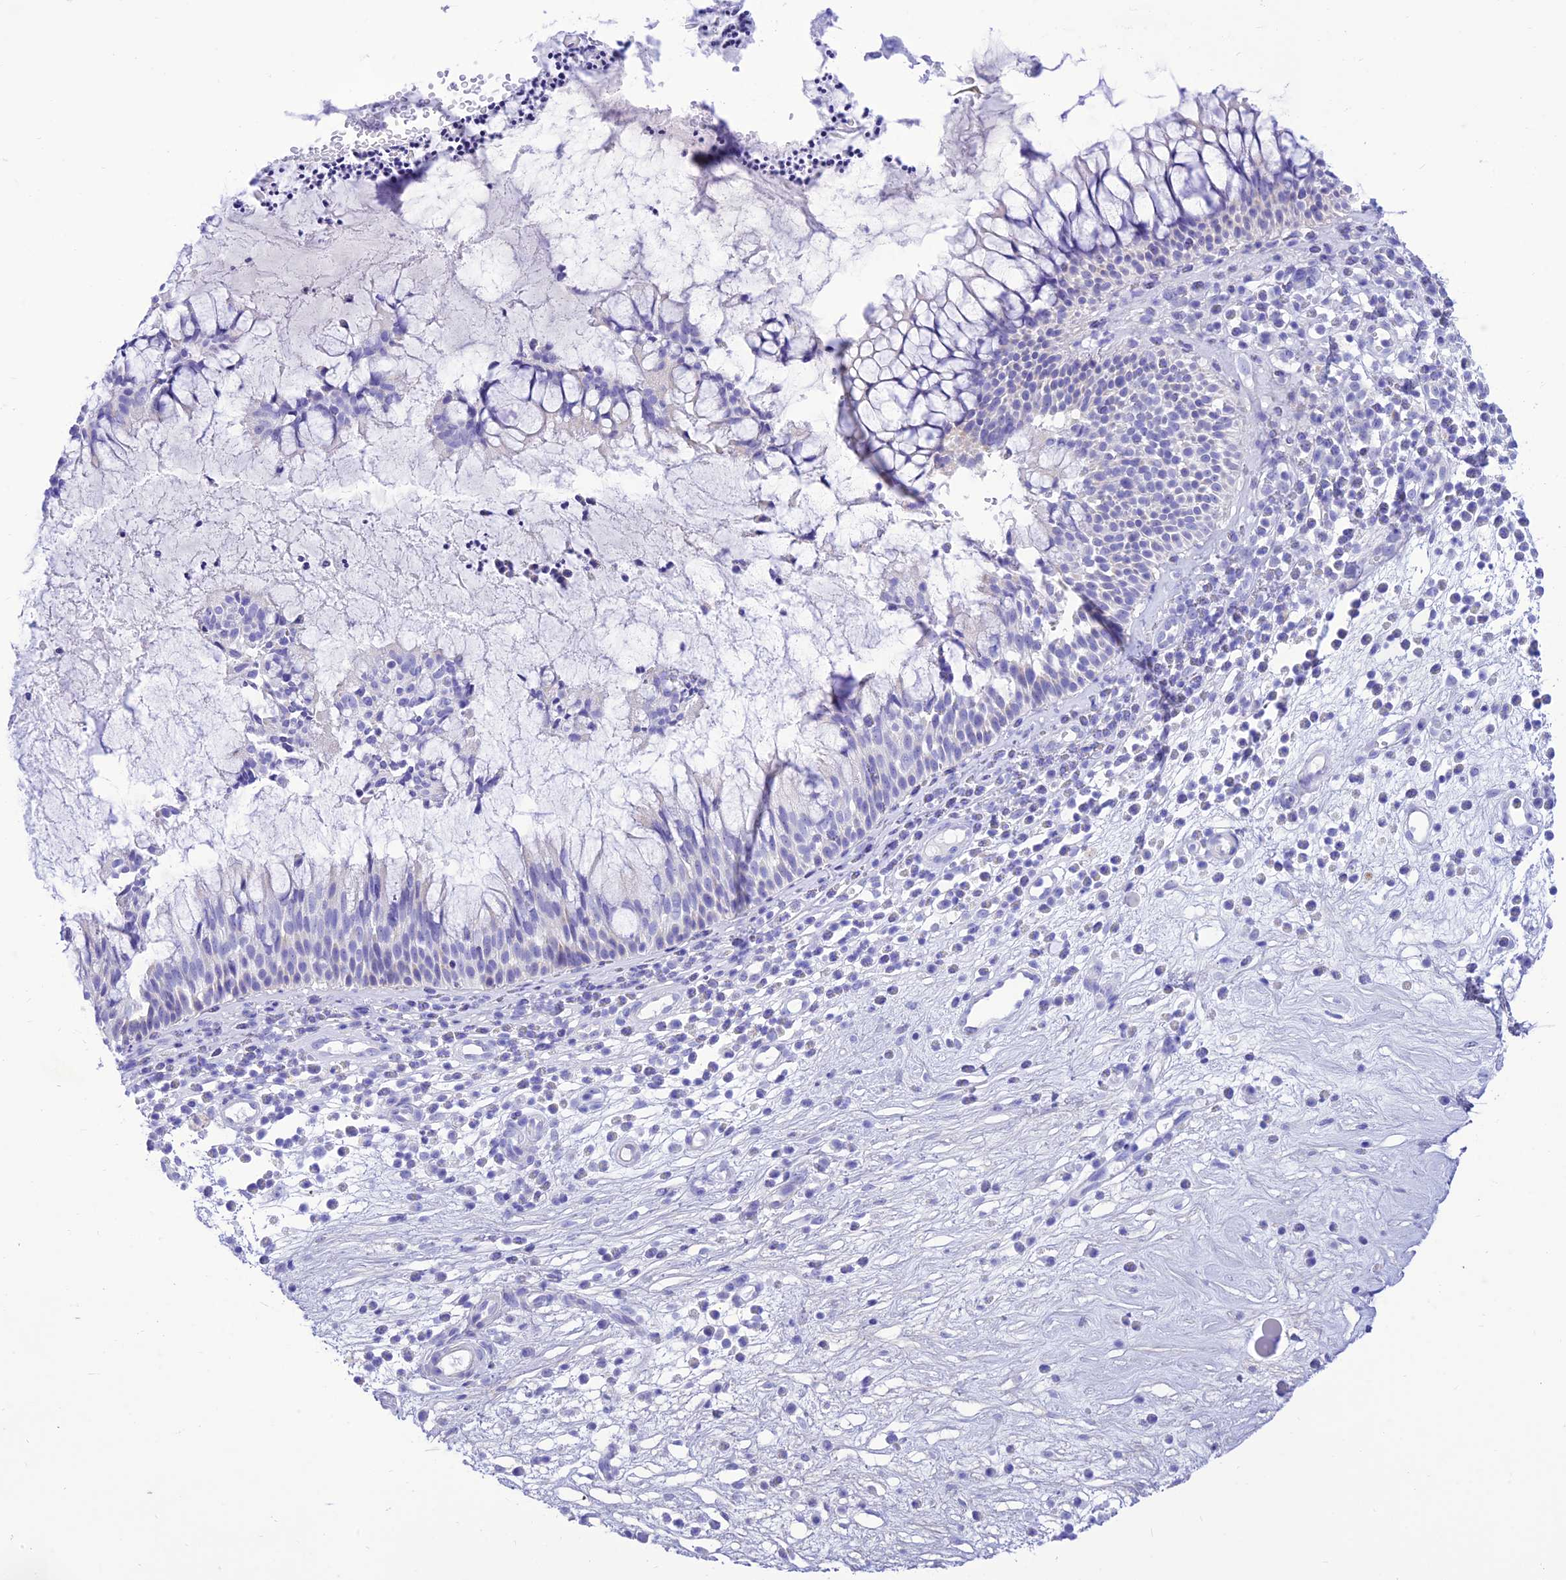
{"staining": {"intensity": "negative", "quantity": "none", "location": "none"}, "tissue": "nasopharynx", "cell_type": "Respiratory epithelial cells", "image_type": "normal", "snomed": [{"axis": "morphology", "description": "Normal tissue, NOS"}, {"axis": "morphology", "description": "Inflammation, NOS"}, {"axis": "topography", "description": "Nasopharynx"}], "caption": "The image shows no significant expression in respiratory epithelial cells of nasopharynx.", "gene": "PRNP", "patient": {"sex": "male", "age": 70}}